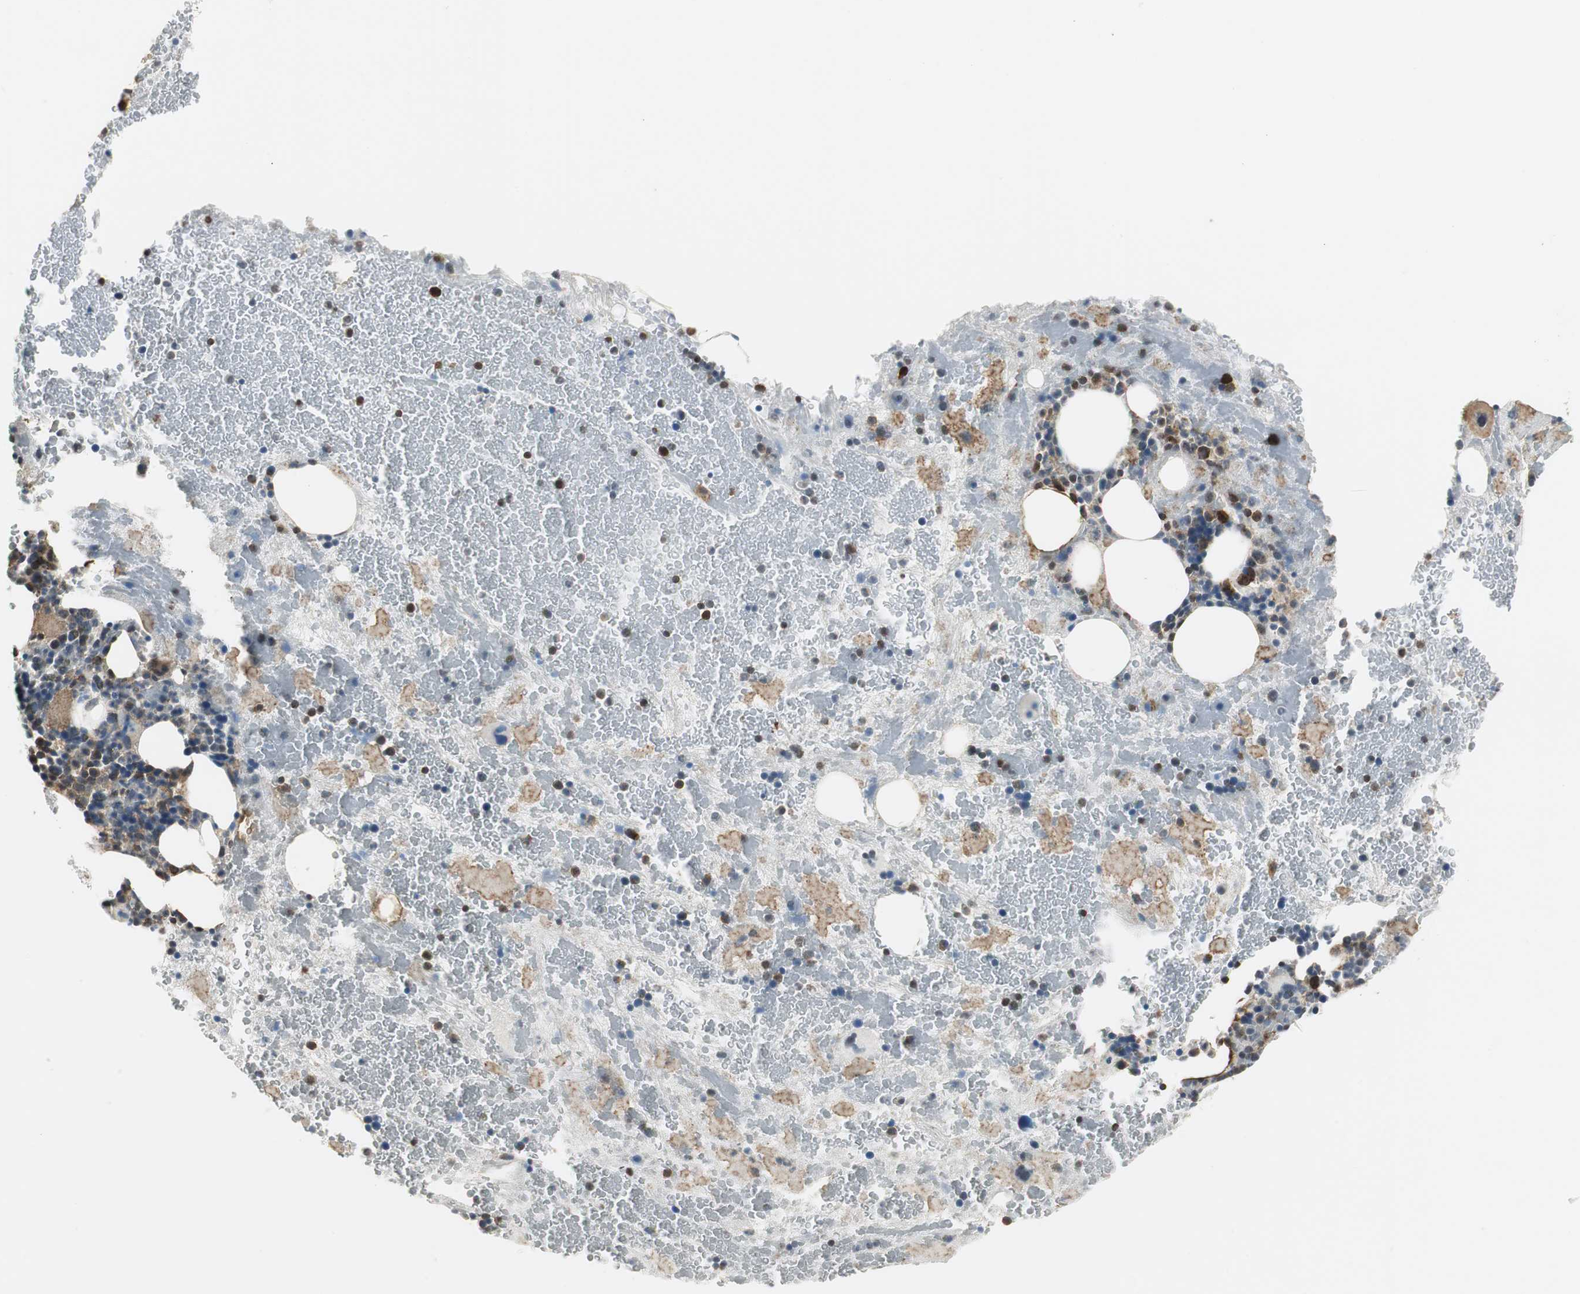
{"staining": {"intensity": "moderate", "quantity": "25%-75%", "location": "cytoplasmic/membranous"}, "tissue": "bone marrow", "cell_type": "Hematopoietic cells", "image_type": "normal", "snomed": [{"axis": "morphology", "description": "Normal tissue, NOS"}, {"axis": "topography", "description": "Bone marrow"}], "caption": "Normal bone marrow reveals moderate cytoplasmic/membranous expression in approximately 25%-75% of hematopoietic cells.", "gene": "CCT5", "patient": {"sex": "male", "age": 76}}